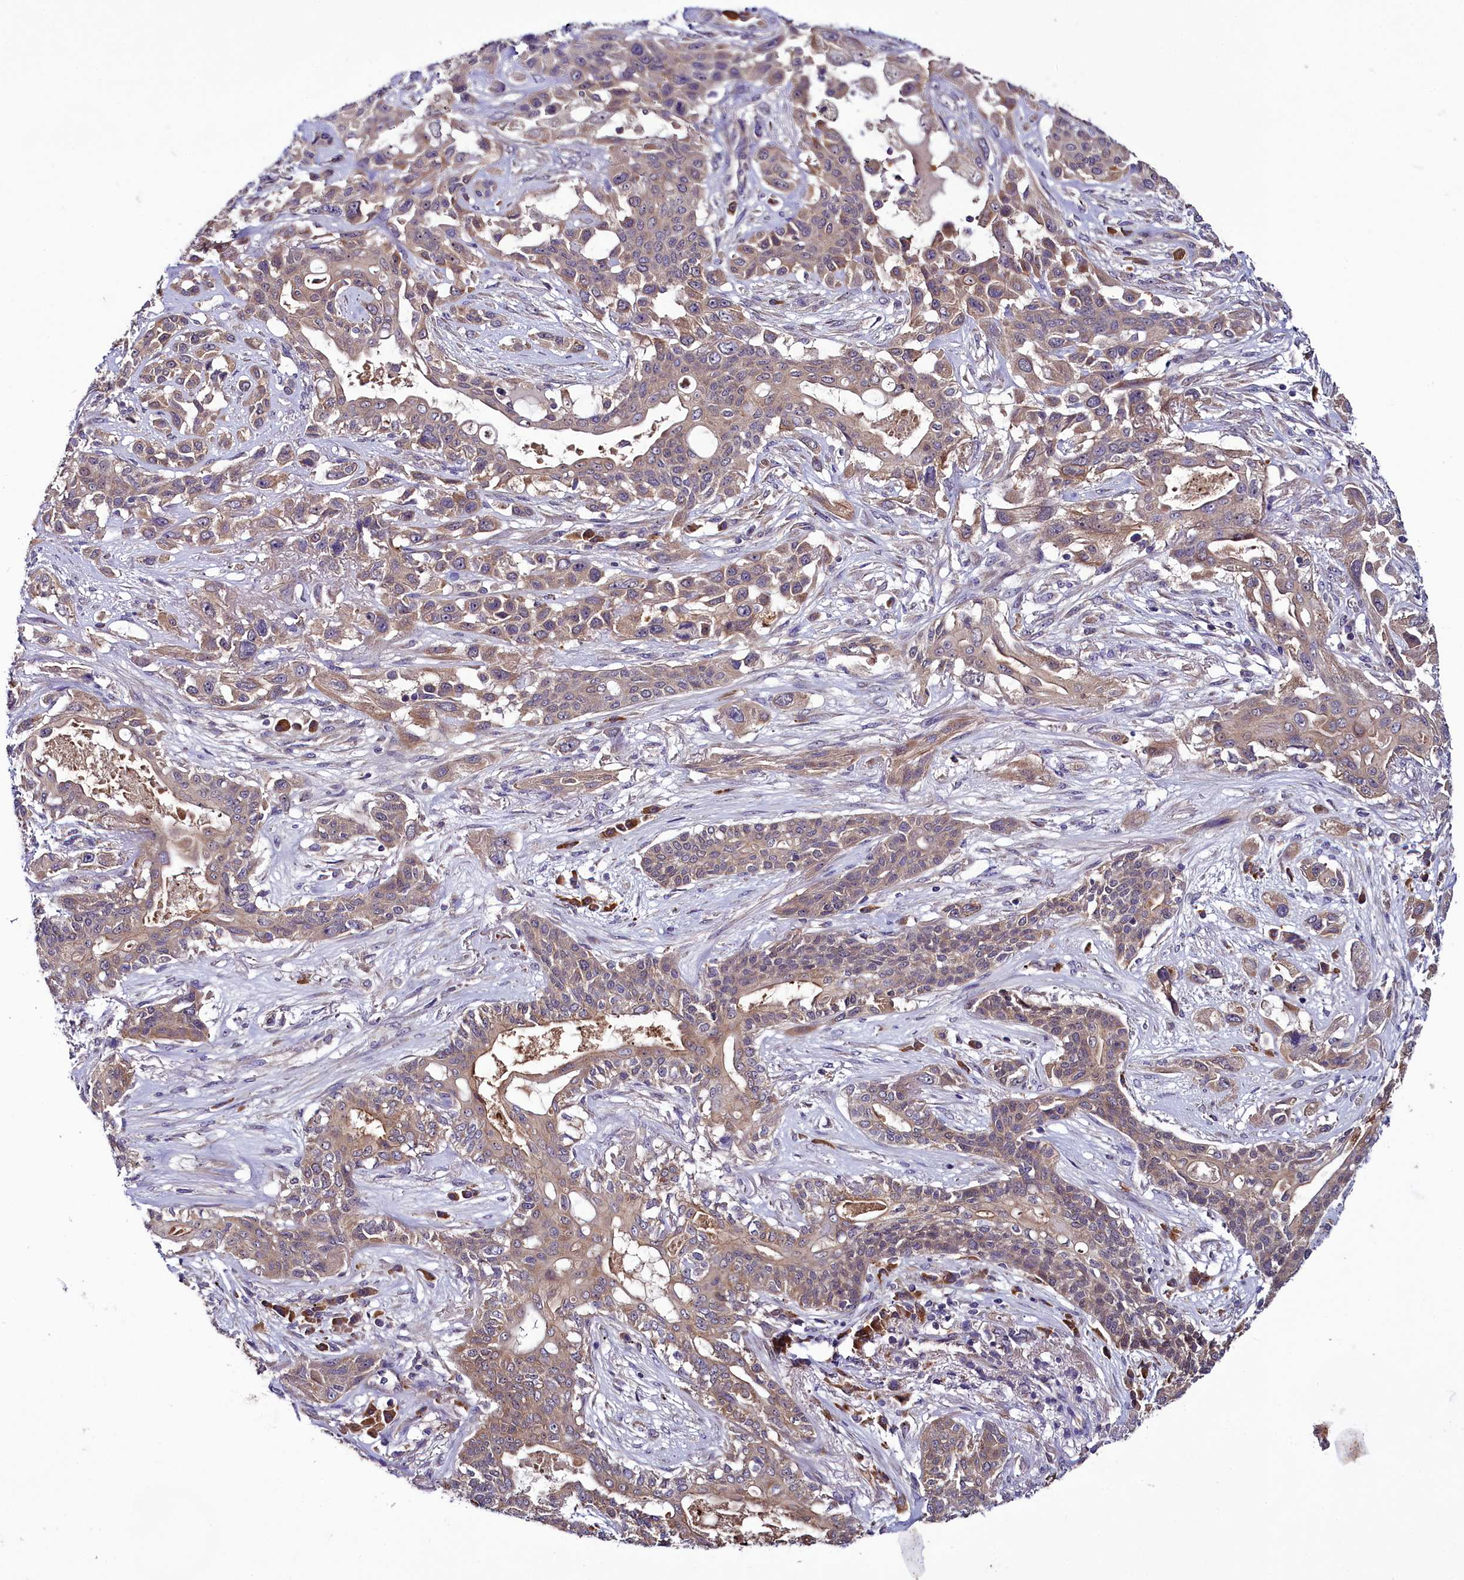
{"staining": {"intensity": "weak", "quantity": "25%-75%", "location": "cytoplasmic/membranous"}, "tissue": "lung cancer", "cell_type": "Tumor cells", "image_type": "cancer", "snomed": [{"axis": "morphology", "description": "Squamous cell carcinoma, NOS"}, {"axis": "topography", "description": "Lung"}], "caption": "The immunohistochemical stain labels weak cytoplasmic/membranous expression in tumor cells of lung cancer (squamous cell carcinoma) tissue.", "gene": "RPUSD2", "patient": {"sex": "female", "age": 70}}